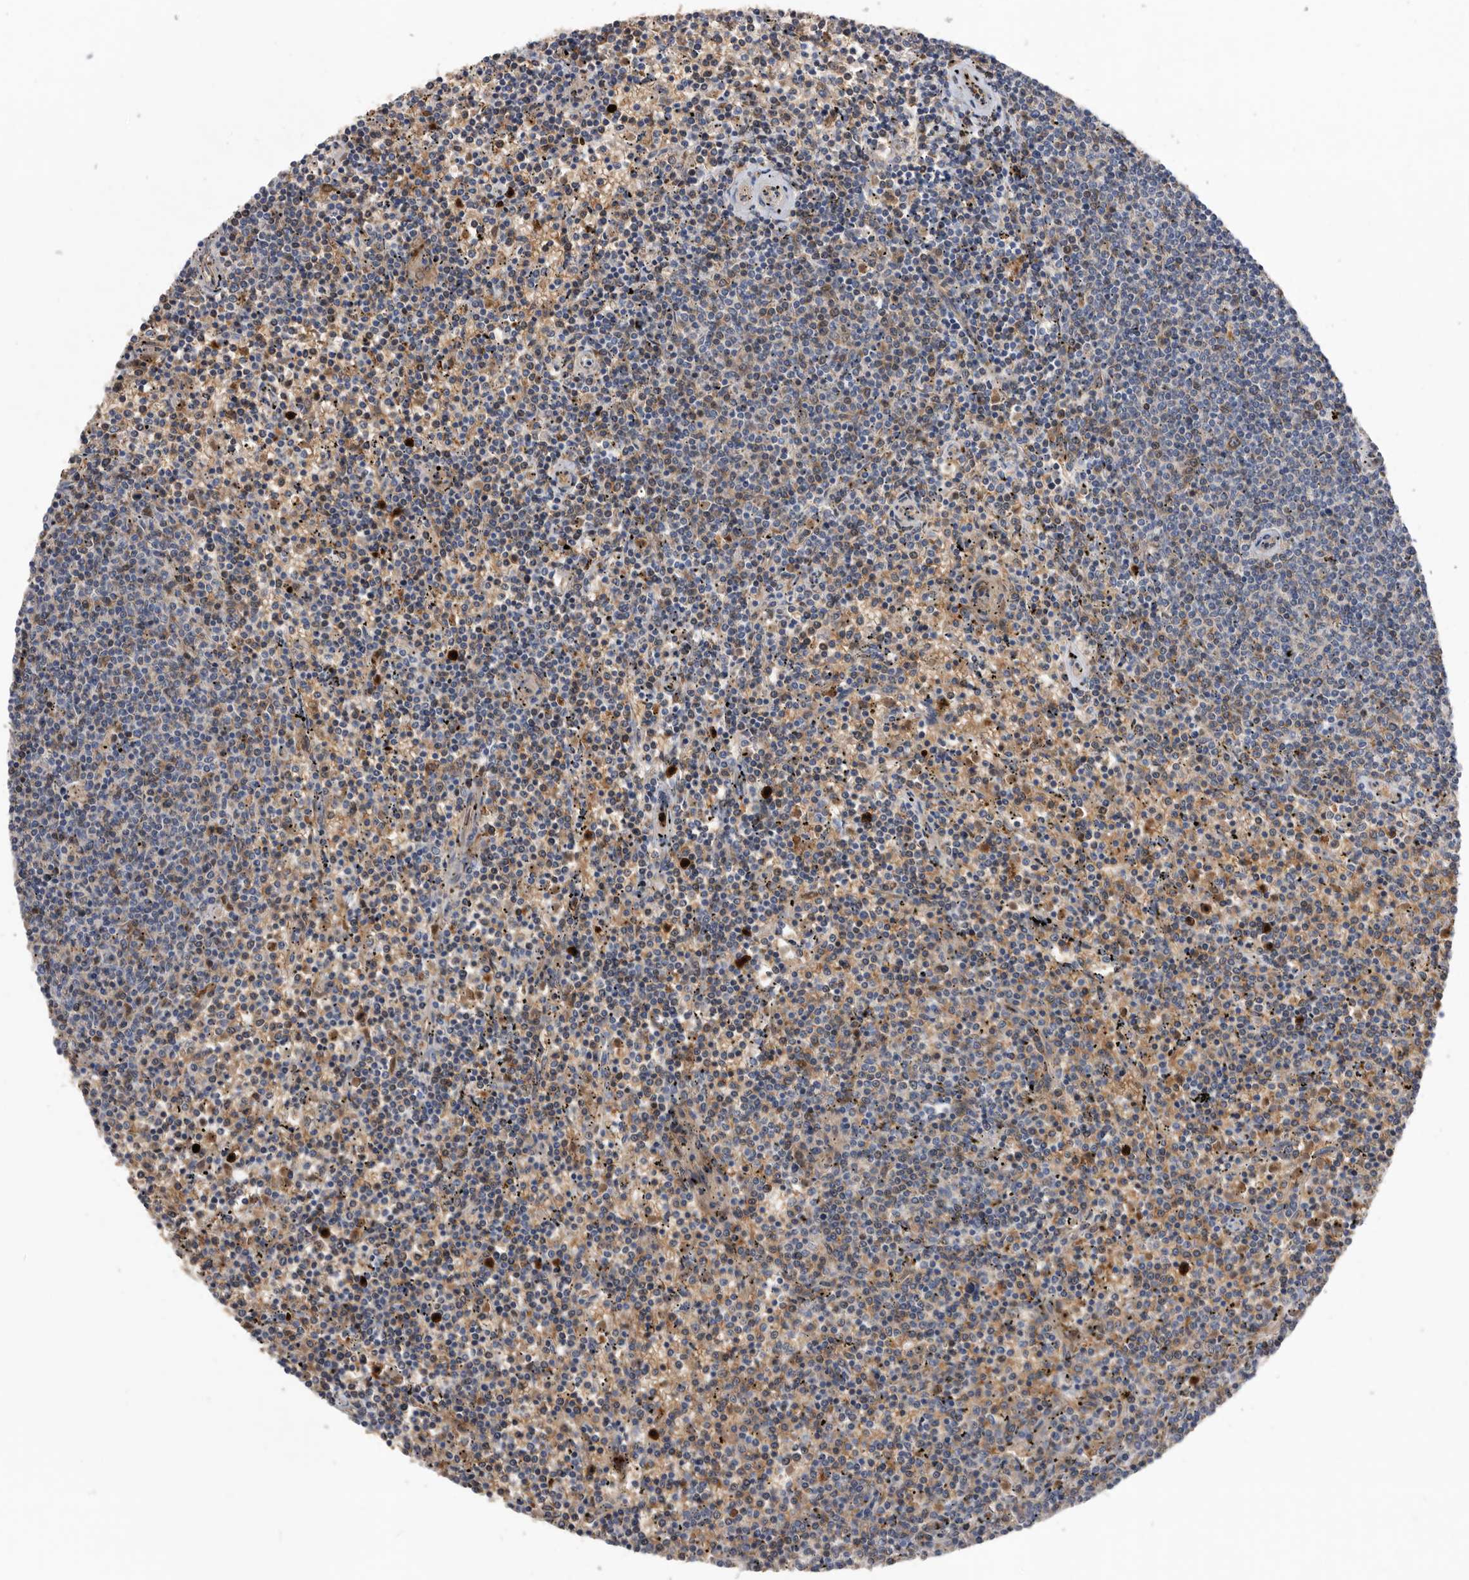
{"staining": {"intensity": "negative", "quantity": "none", "location": "none"}, "tissue": "lymphoma", "cell_type": "Tumor cells", "image_type": "cancer", "snomed": [{"axis": "morphology", "description": "Malignant lymphoma, non-Hodgkin's type, Low grade"}, {"axis": "topography", "description": "Spleen"}], "caption": "Immunohistochemistry image of human lymphoma stained for a protein (brown), which demonstrates no positivity in tumor cells.", "gene": "CRISPLD2", "patient": {"sex": "female", "age": 50}}